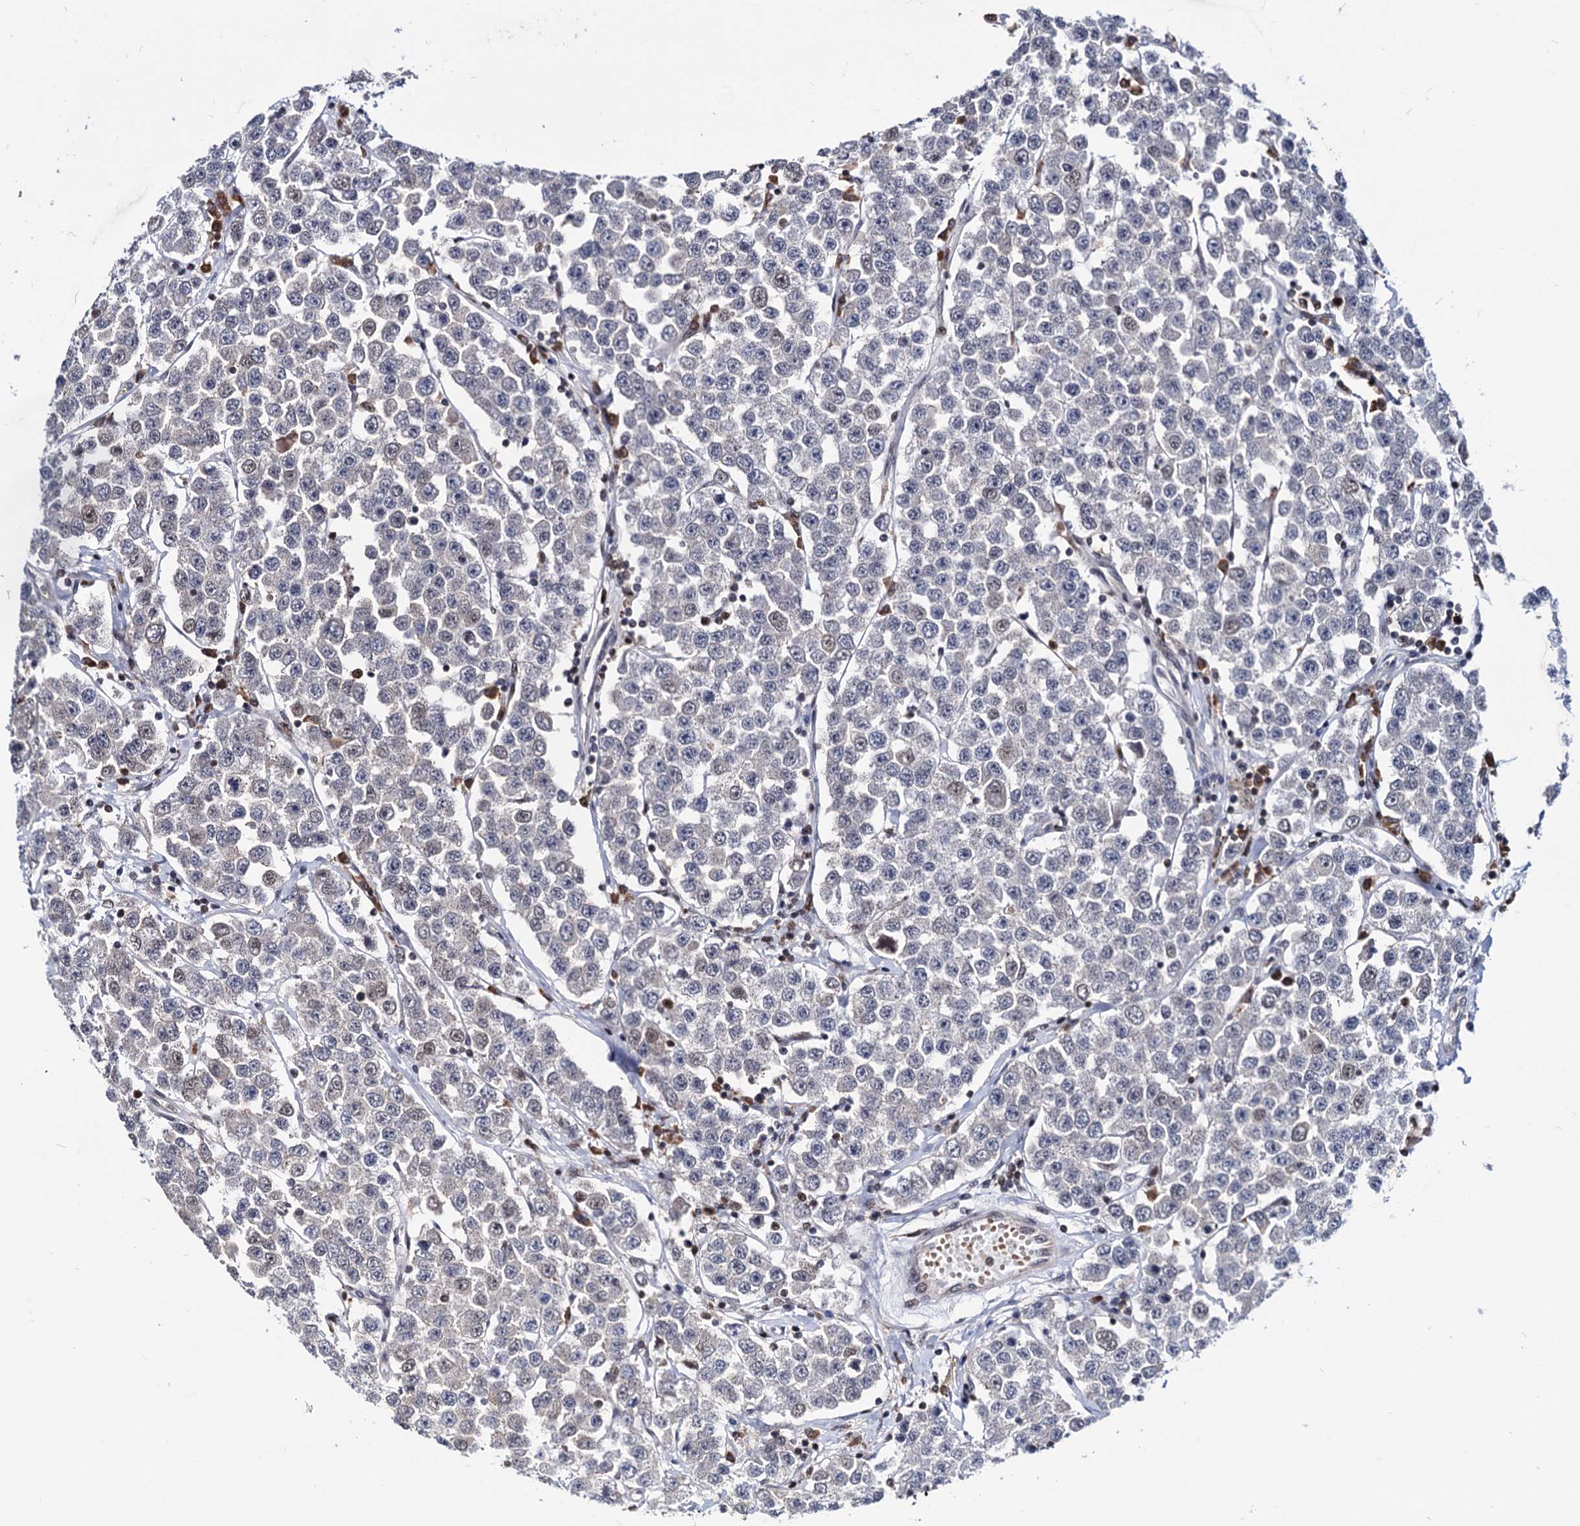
{"staining": {"intensity": "negative", "quantity": "none", "location": "none"}, "tissue": "testis cancer", "cell_type": "Tumor cells", "image_type": "cancer", "snomed": [{"axis": "morphology", "description": "Seminoma, NOS"}, {"axis": "topography", "description": "Testis"}], "caption": "Immunohistochemical staining of human seminoma (testis) demonstrates no significant expression in tumor cells.", "gene": "RNASEH2B", "patient": {"sex": "male", "age": 28}}